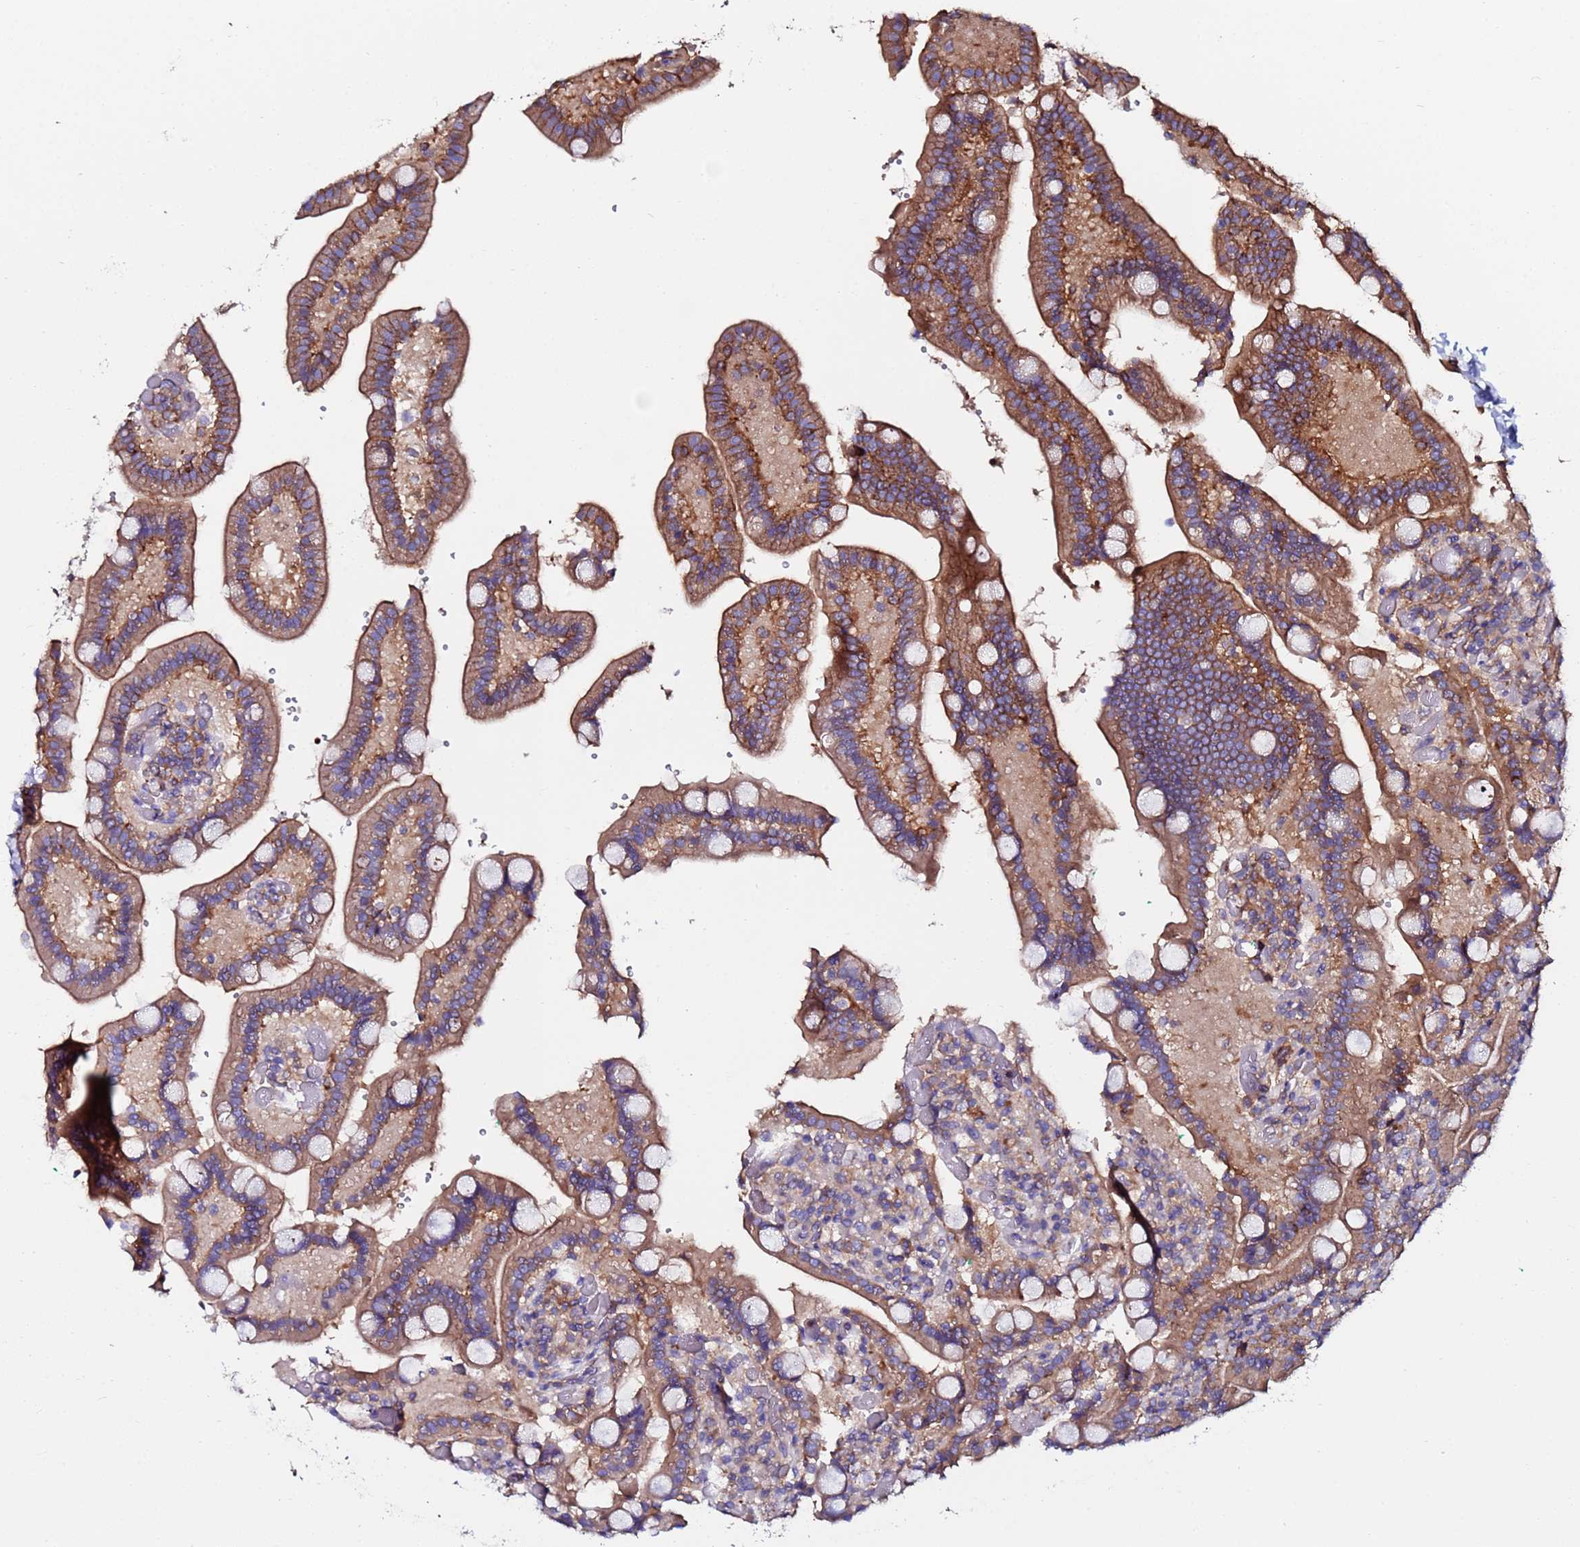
{"staining": {"intensity": "moderate", "quantity": ">75%", "location": "cytoplasmic/membranous"}, "tissue": "duodenum", "cell_type": "Glandular cells", "image_type": "normal", "snomed": [{"axis": "morphology", "description": "Normal tissue, NOS"}, {"axis": "topography", "description": "Duodenum"}], "caption": "The histopathology image reveals staining of unremarkable duodenum, revealing moderate cytoplasmic/membranous protein positivity (brown color) within glandular cells.", "gene": "POTEE", "patient": {"sex": "female", "age": 62}}